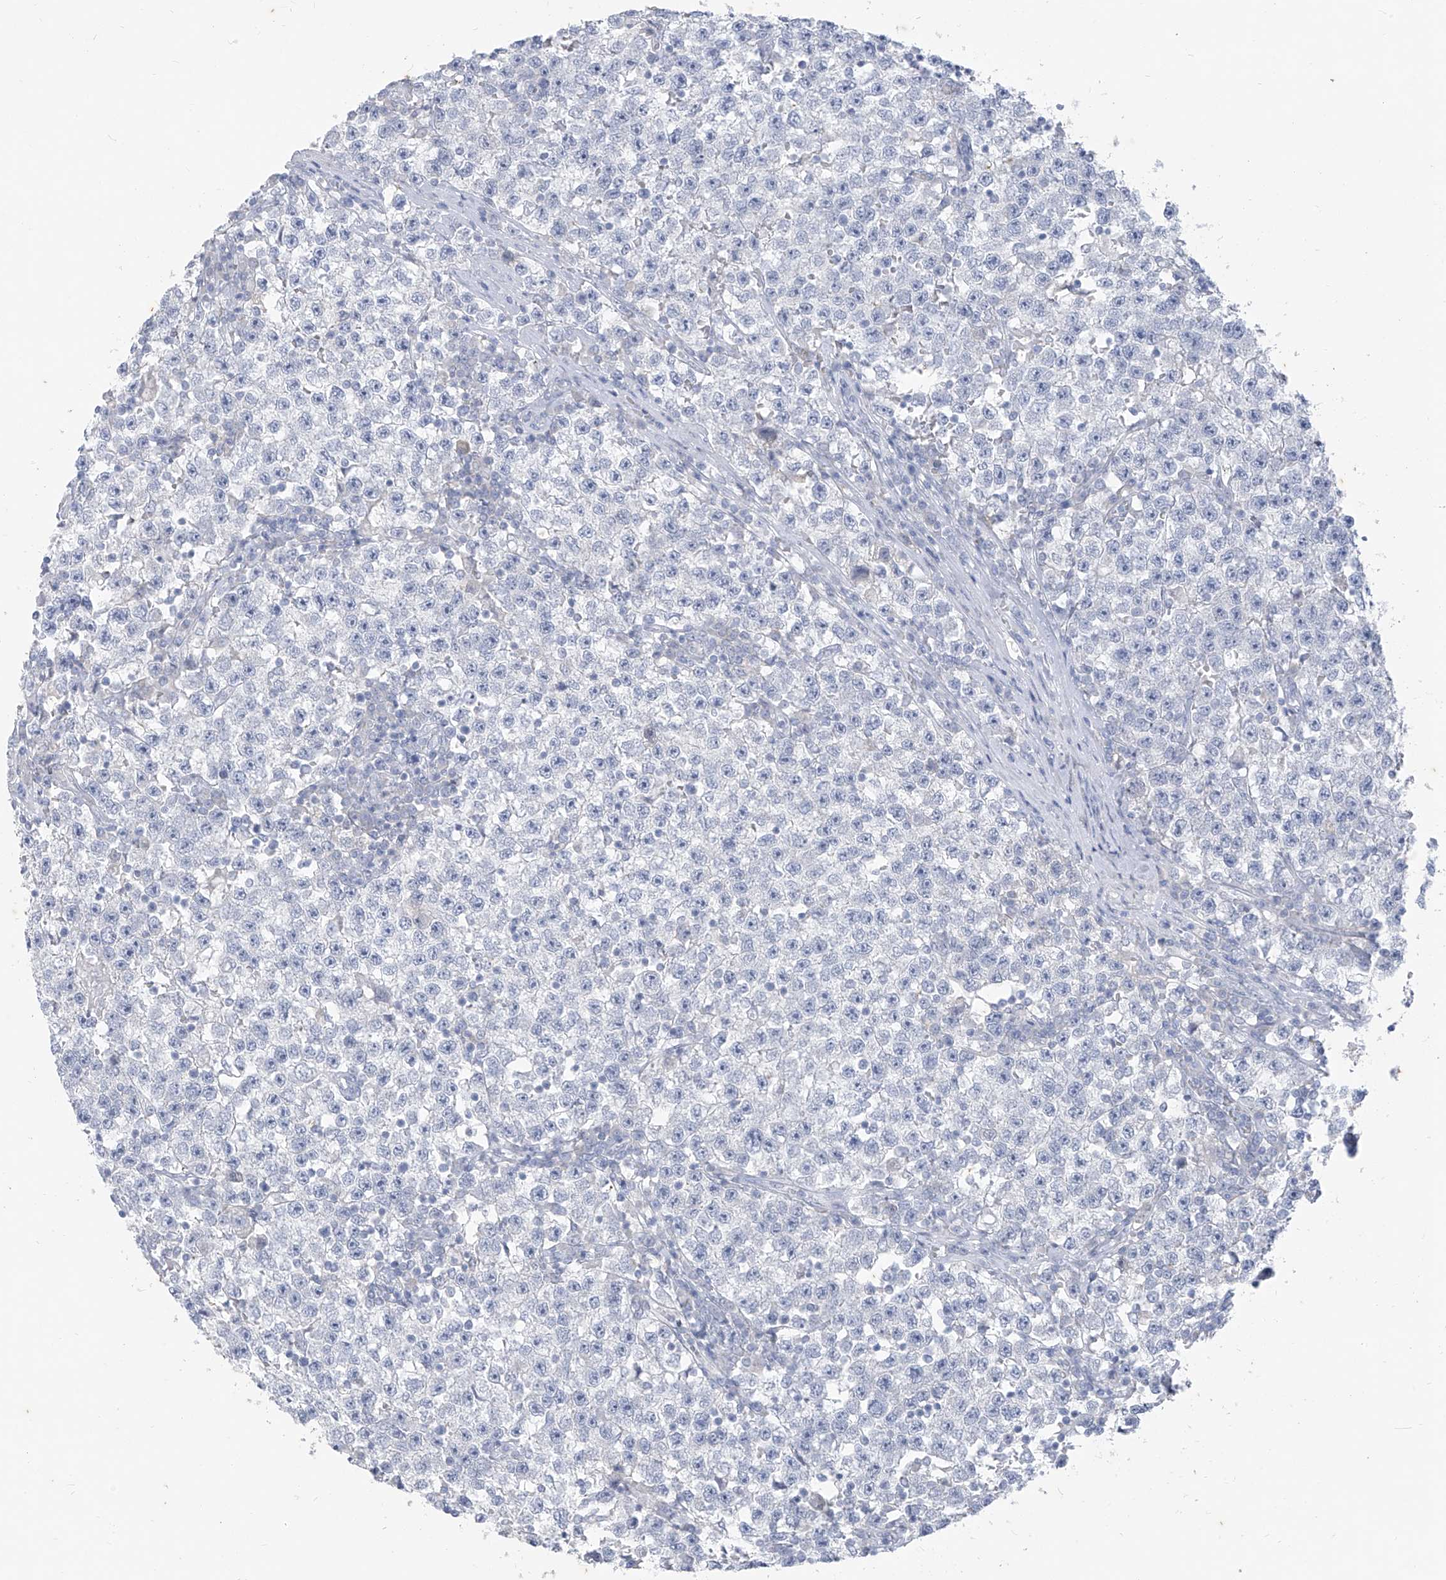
{"staining": {"intensity": "negative", "quantity": "none", "location": "none"}, "tissue": "testis cancer", "cell_type": "Tumor cells", "image_type": "cancer", "snomed": [{"axis": "morphology", "description": "Seminoma, NOS"}, {"axis": "topography", "description": "Testis"}], "caption": "This micrograph is of testis cancer (seminoma) stained with immunohistochemistry to label a protein in brown with the nuclei are counter-stained blue. There is no expression in tumor cells. The staining was performed using DAB to visualize the protein expression in brown, while the nuclei were stained in blue with hematoxylin (Magnification: 20x).", "gene": "CX3CR1", "patient": {"sex": "male", "age": 22}}